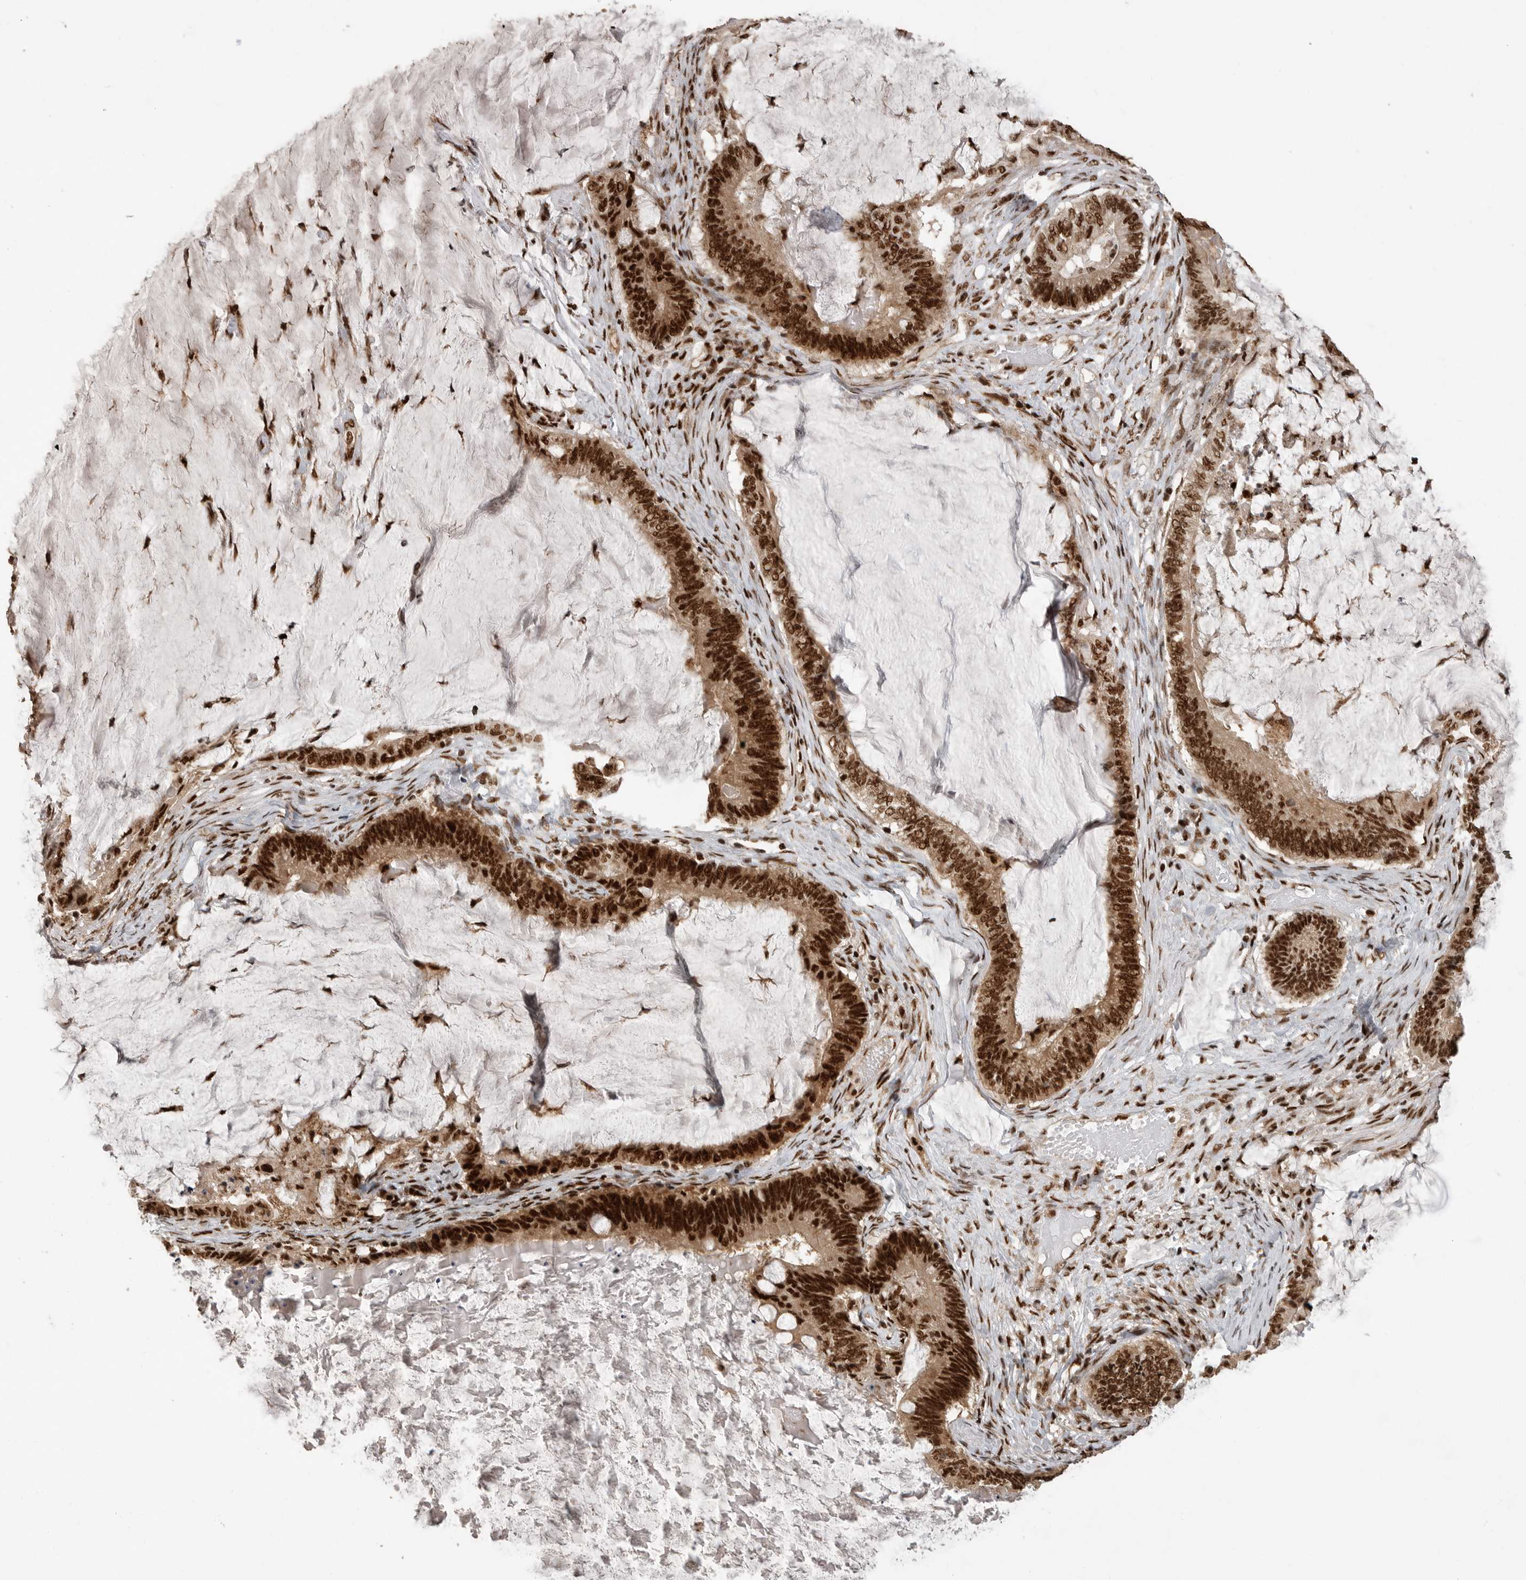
{"staining": {"intensity": "strong", "quantity": ">75%", "location": "nuclear"}, "tissue": "ovarian cancer", "cell_type": "Tumor cells", "image_type": "cancer", "snomed": [{"axis": "morphology", "description": "Cystadenocarcinoma, mucinous, NOS"}, {"axis": "topography", "description": "Ovary"}], "caption": "A brown stain highlights strong nuclear staining of a protein in mucinous cystadenocarcinoma (ovarian) tumor cells. (IHC, brightfield microscopy, high magnification).", "gene": "PPP1R8", "patient": {"sex": "female", "age": 61}}